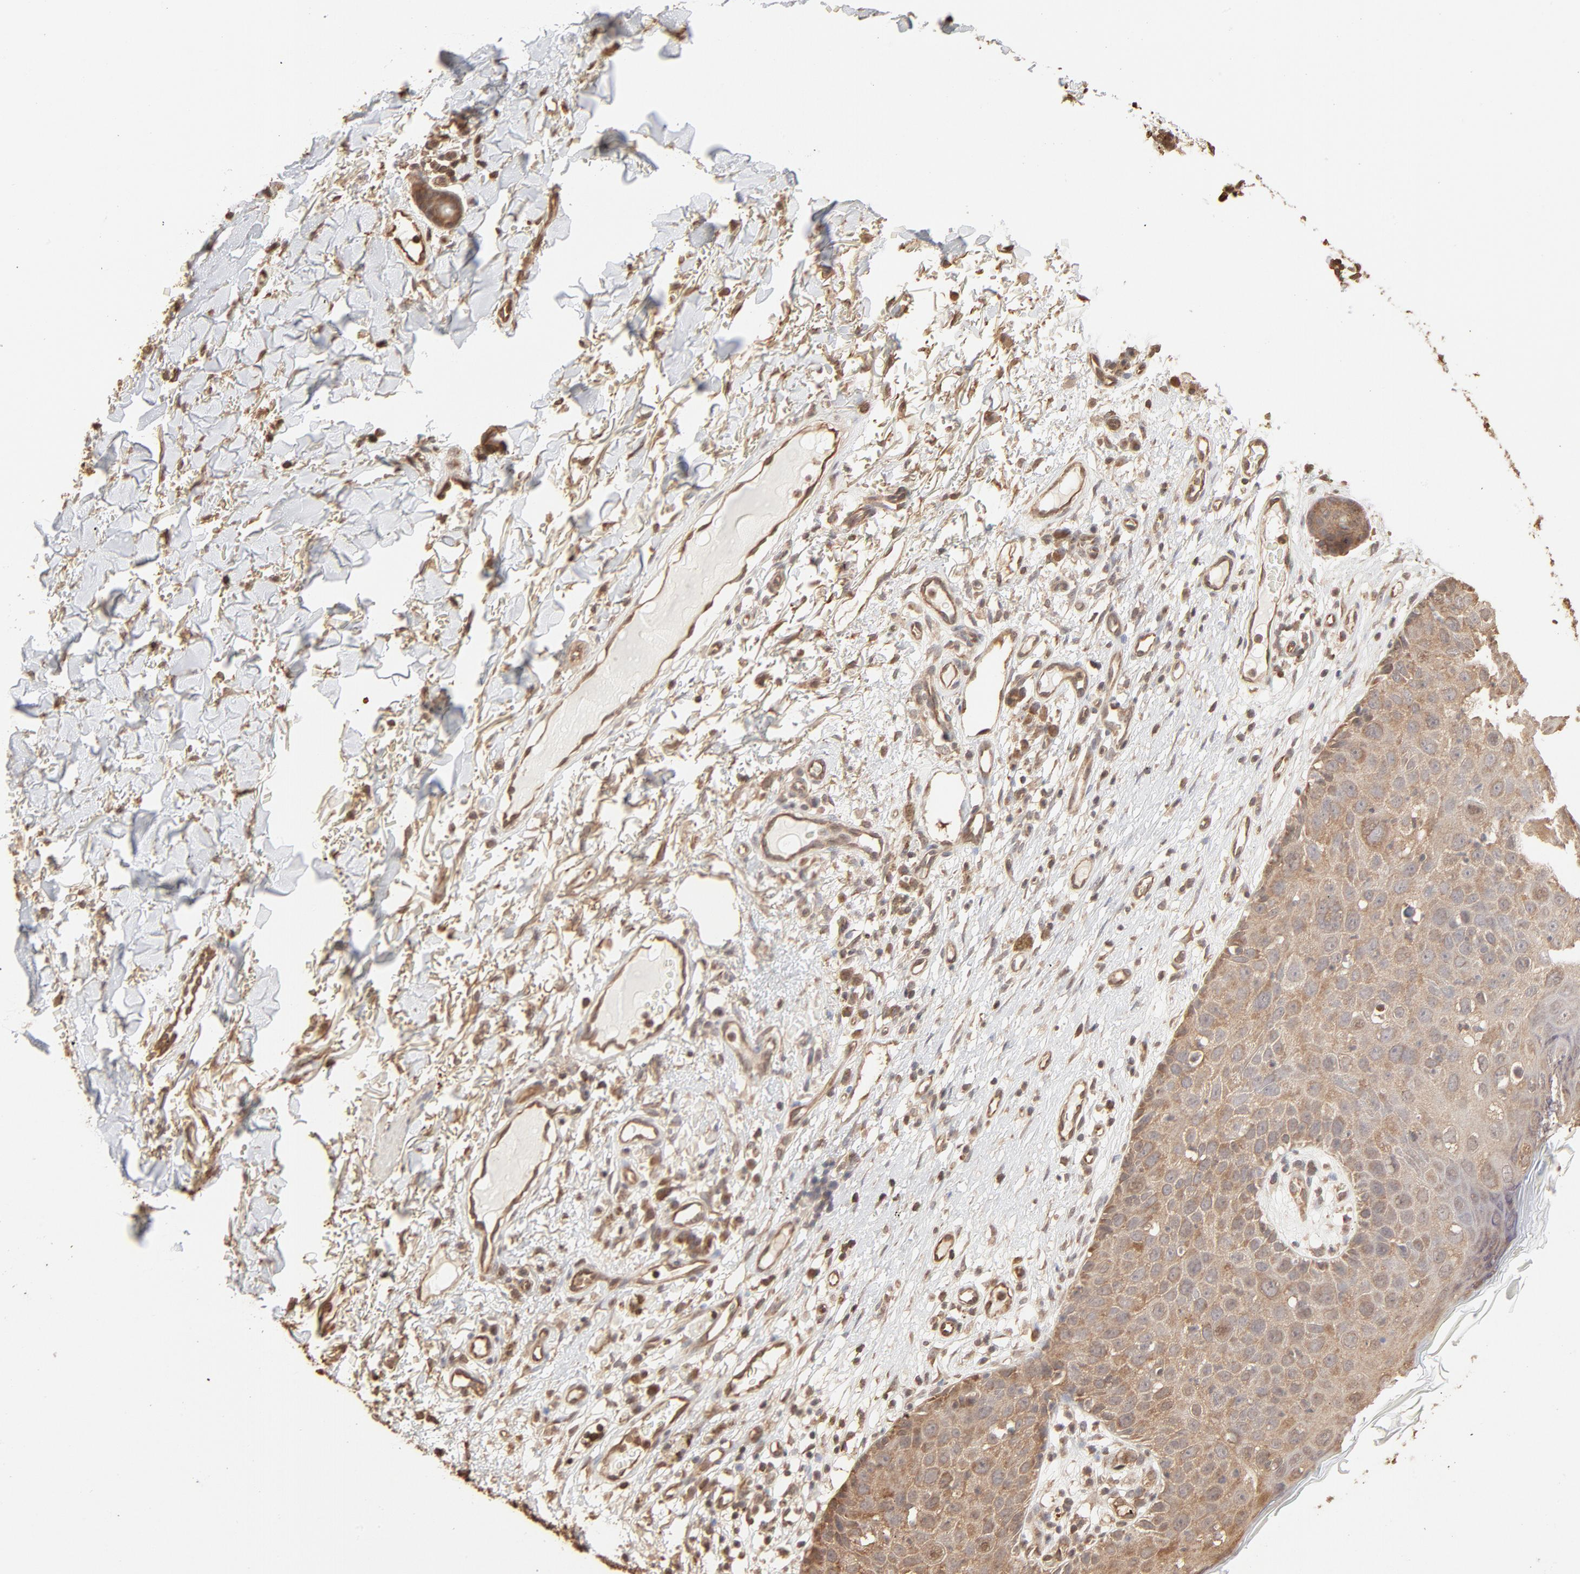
{"staining": {"intensity": "weak", "quantity": ">75%", "location": "cytoplasmic/membranous"}, "tissue": "skin cancer", "cell_type": "Tumor cells", "image_type": "cancer", "snomed": [{"axis": "morphology", "description": "Squamous cell carcinoma, NOS"}, {"axis": "topography", "description": "Skin"}], "caption": "Protein analysis of skin squamous cell carcinoma tissue reveals weak cytoplasmic/membranous positivity in approximately >75% of tumor cells.", "gene": "PPP2CA", "patient": {"sex": "male", "age": 87}}